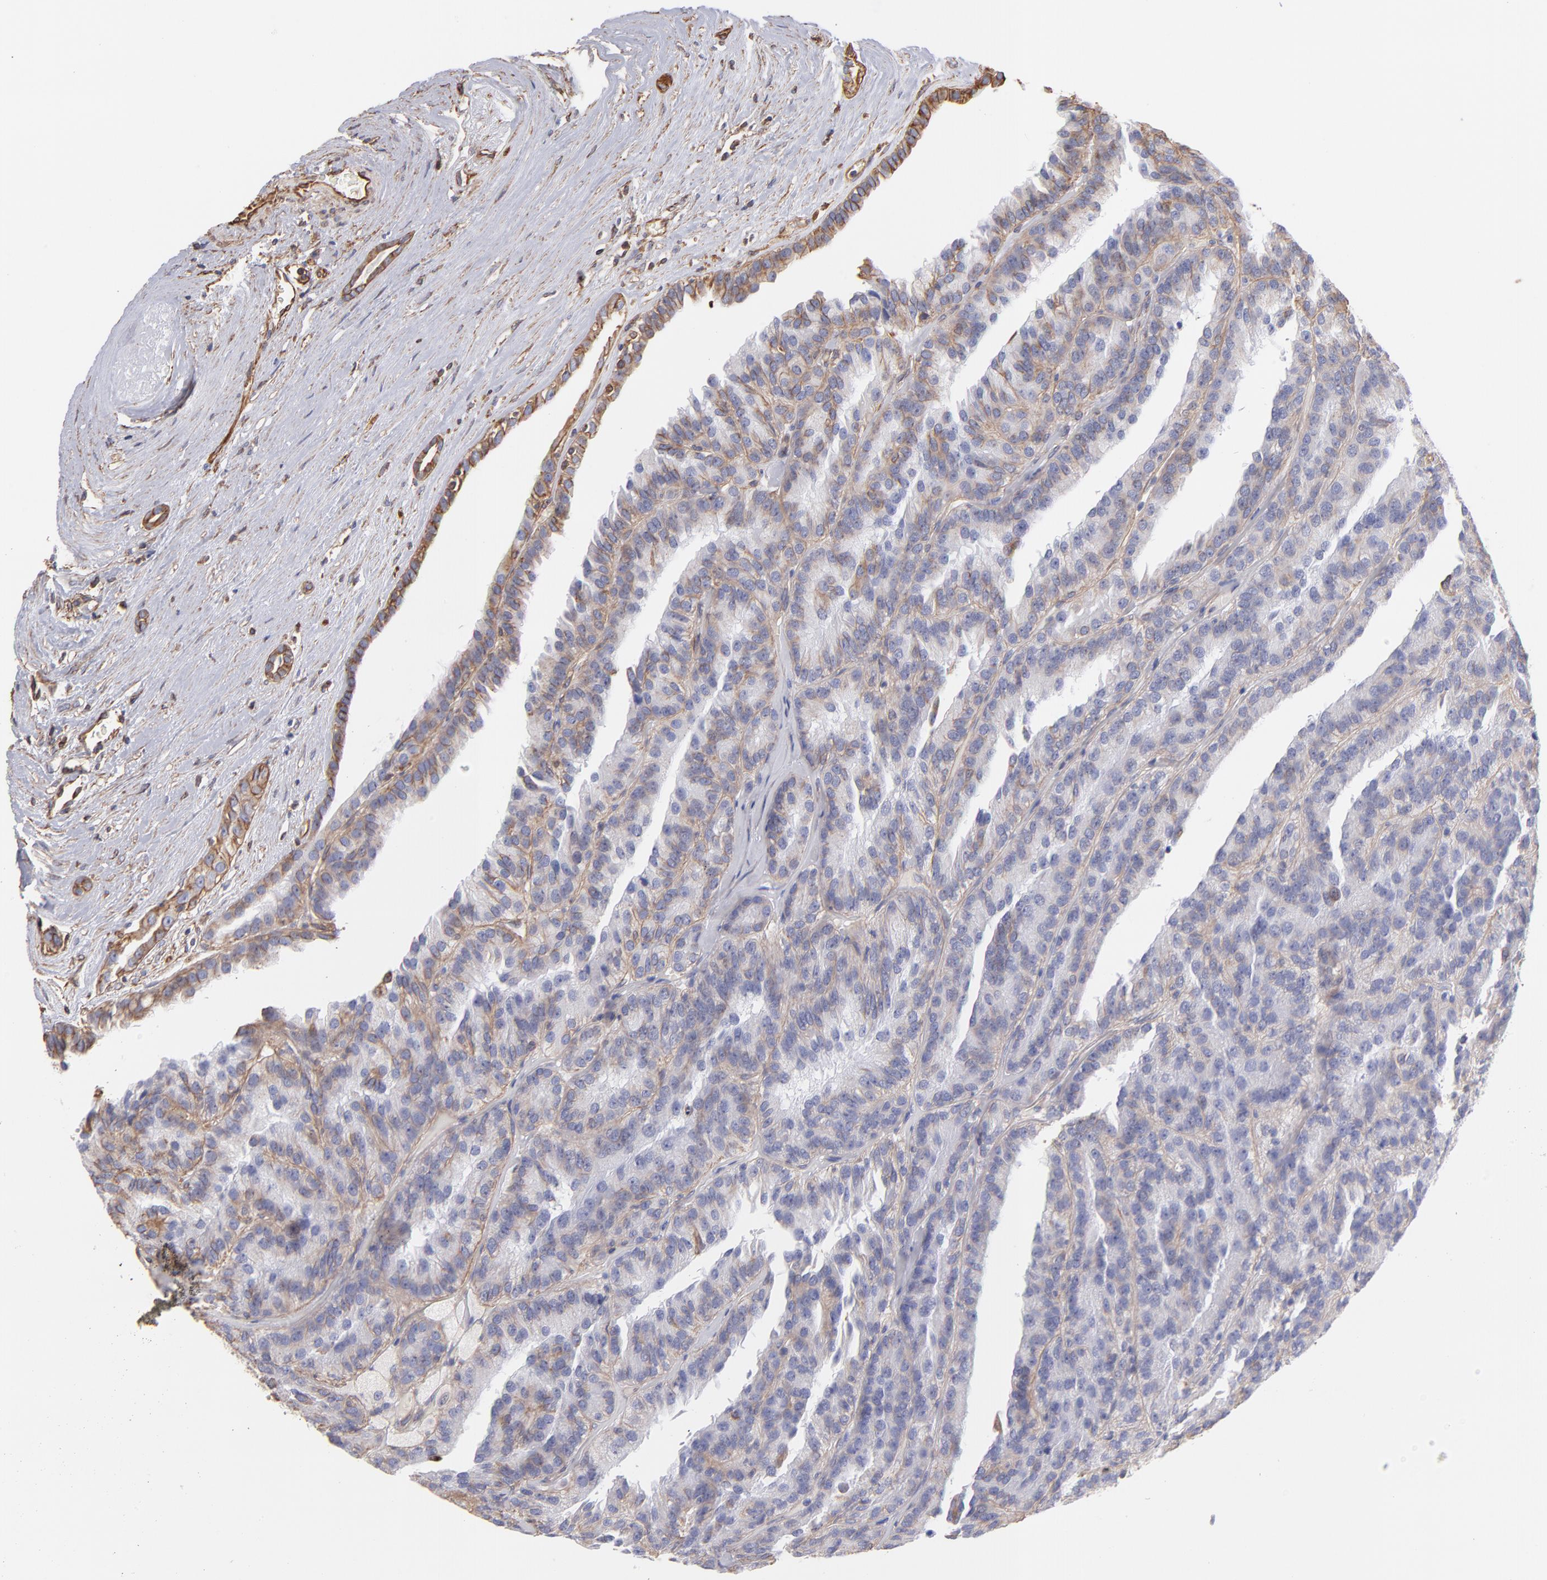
{"staining": {"intensity": "weak", "quantity": "<25%", "location": "cytoplasmic/membranous"}, "tissue": "renal cancer", "cell_type": "Tumor cells", "image_type": "cancer", "snomed": [{"axis": "morphology", "description": "Adenocarcinoma, NOS"}, {"axis": "topography", "description": "Kidney"}], "caption": "High magnification brightfield microscopy of renal cancer stained with DAB (brown) and counterstained with hematoxylin (blue): tumor cells show no significant staining.", "gene": "PLEC", "patient": {"sex": "male", "age": 46}}